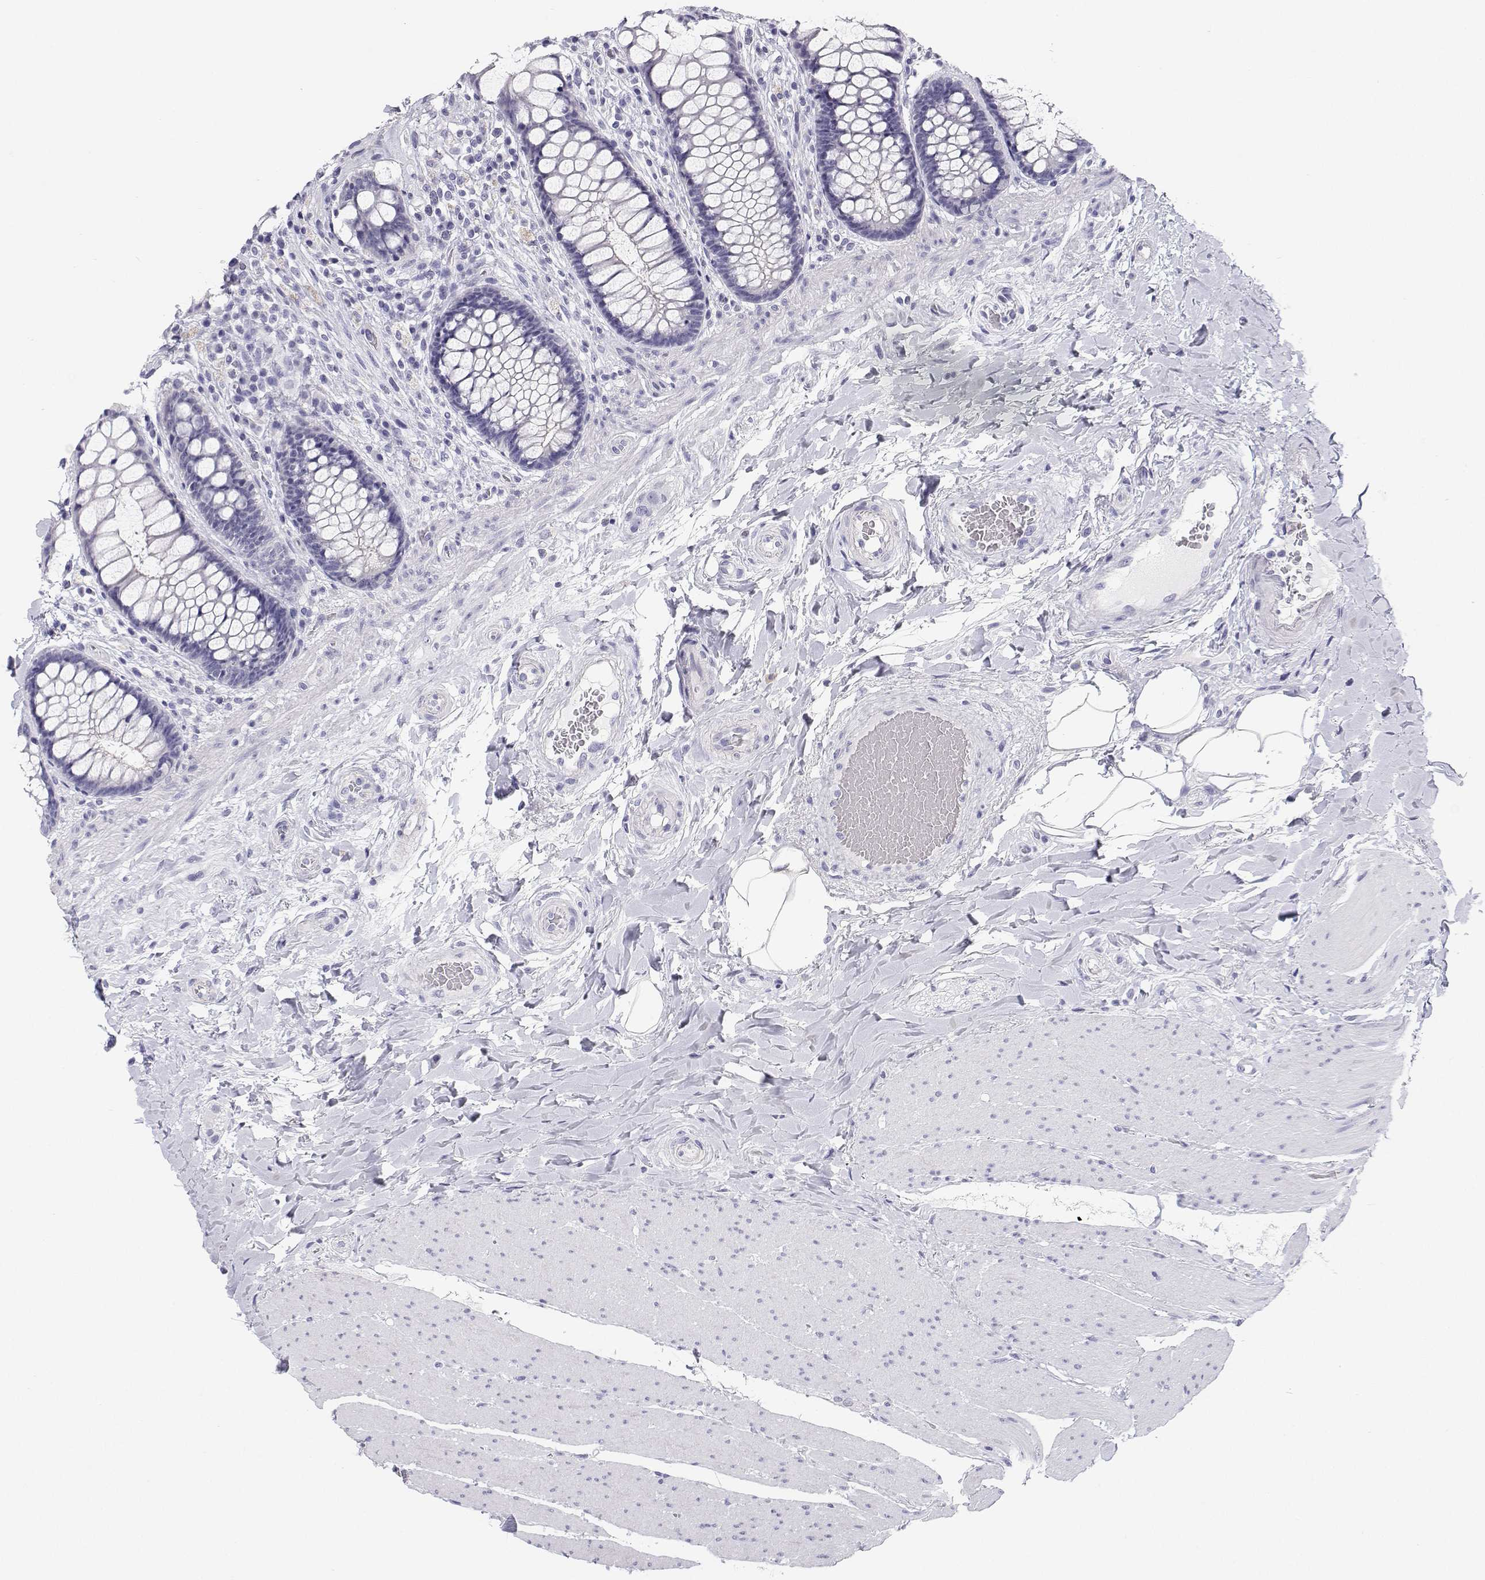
{"staining": {"intensity": "negative", "quantity": "none", "location": "none"}, "tissue": "rectum", "cell_type": "Glandular cells", "image_type": "normal", "snomed": [{"axis": "morphology", "description": "Normal tissue, NOS"}, {"axis": "topography", "description": "Rectum"}], "caption": "Protein analysis of benign rectum displays no significant expression in glandular cells. Nuclei are stained in blue.", "gene": "BHMT", "patient": {"sex": "female", "age": 58}}